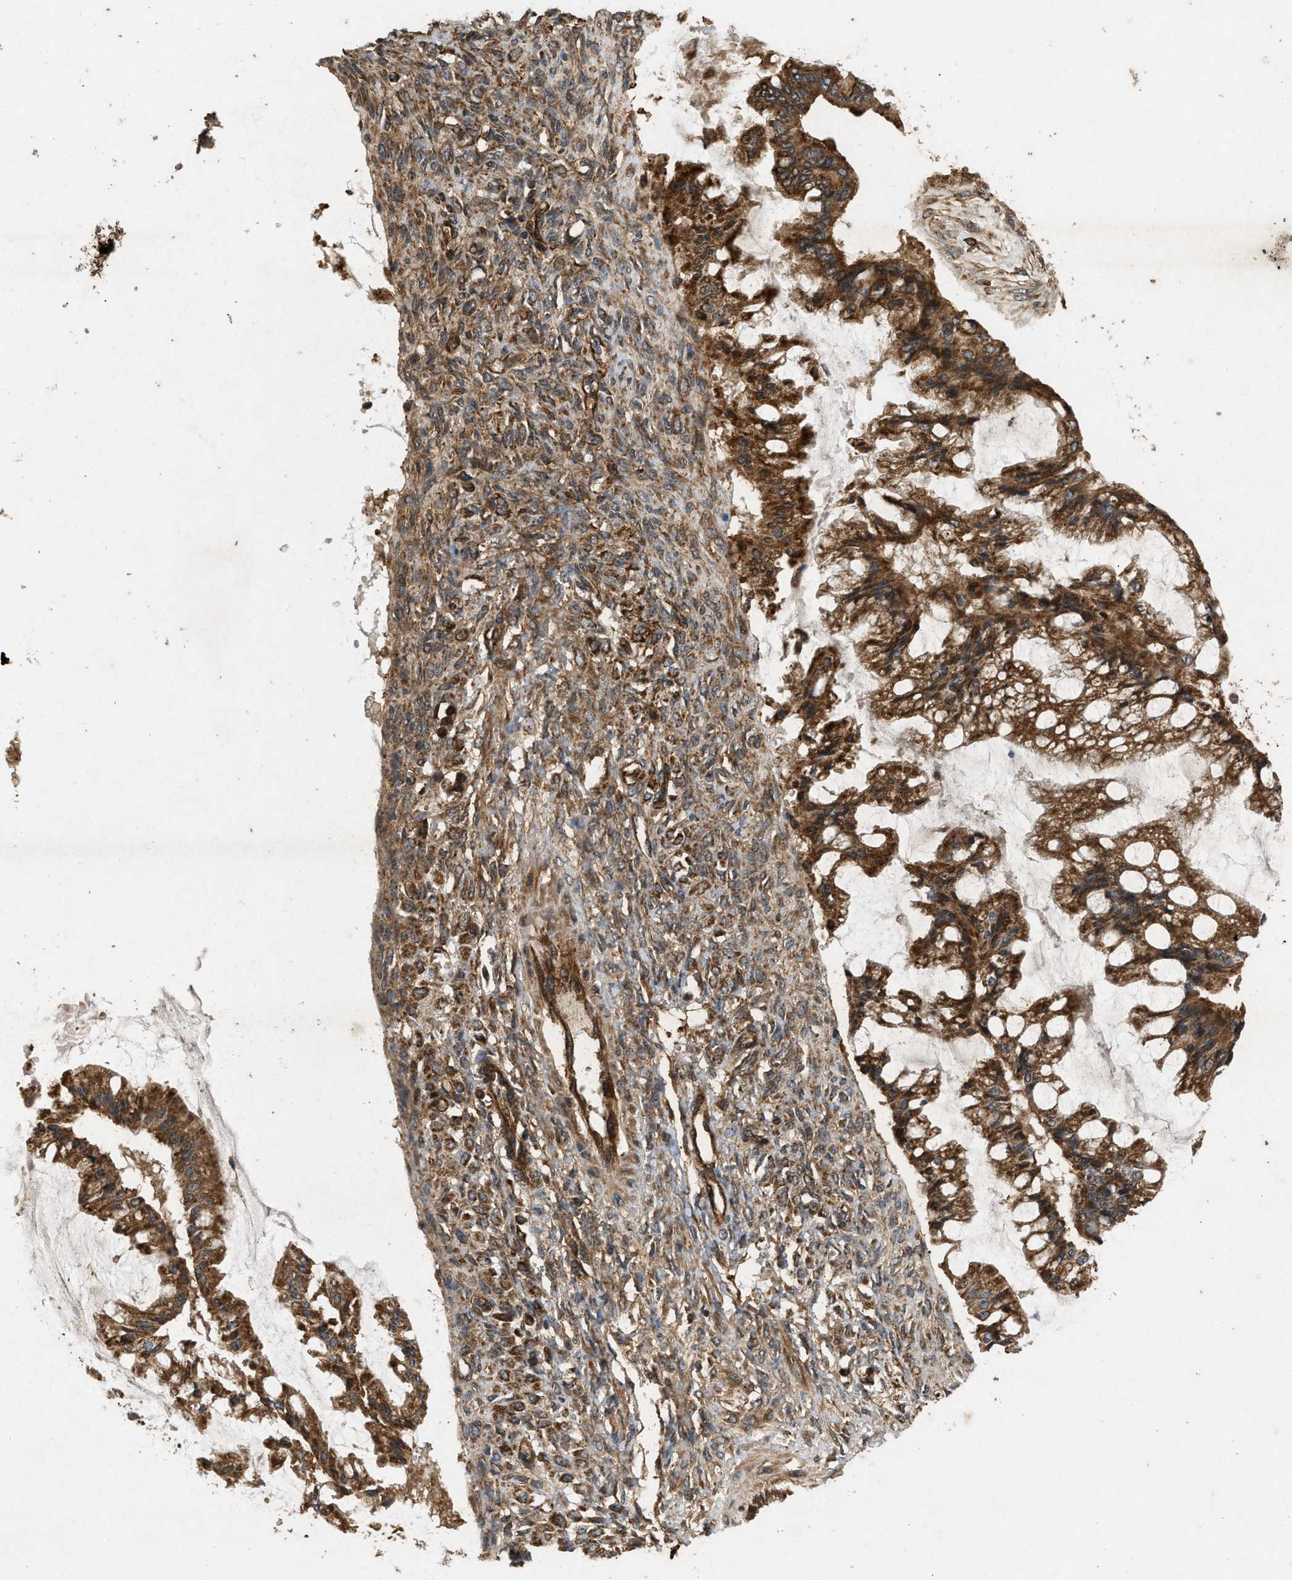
{"staining": {"intensity": "strong", "quantity": ">75%", "location": "cytoplasmic/membranous"}, "tissue": "ovarian cancer", "cell_type": "Tumor cells", "image_type": "cancer", "snomed": [{"axis": "morphology", "description": "Cystadenocarcinoma, mucinous, NOS"}, {"axis": "topography", "description": "Ovary"}], "caption": "Brown immunohistochemical staining in human ovarian cancer (mucinous cystadenocarcinoma) displays strong cytoplasmic/membranous expression in about >75% of tumor cells.", "gene": "GNB4", "patient": {"sex": "female", "age": 73}}